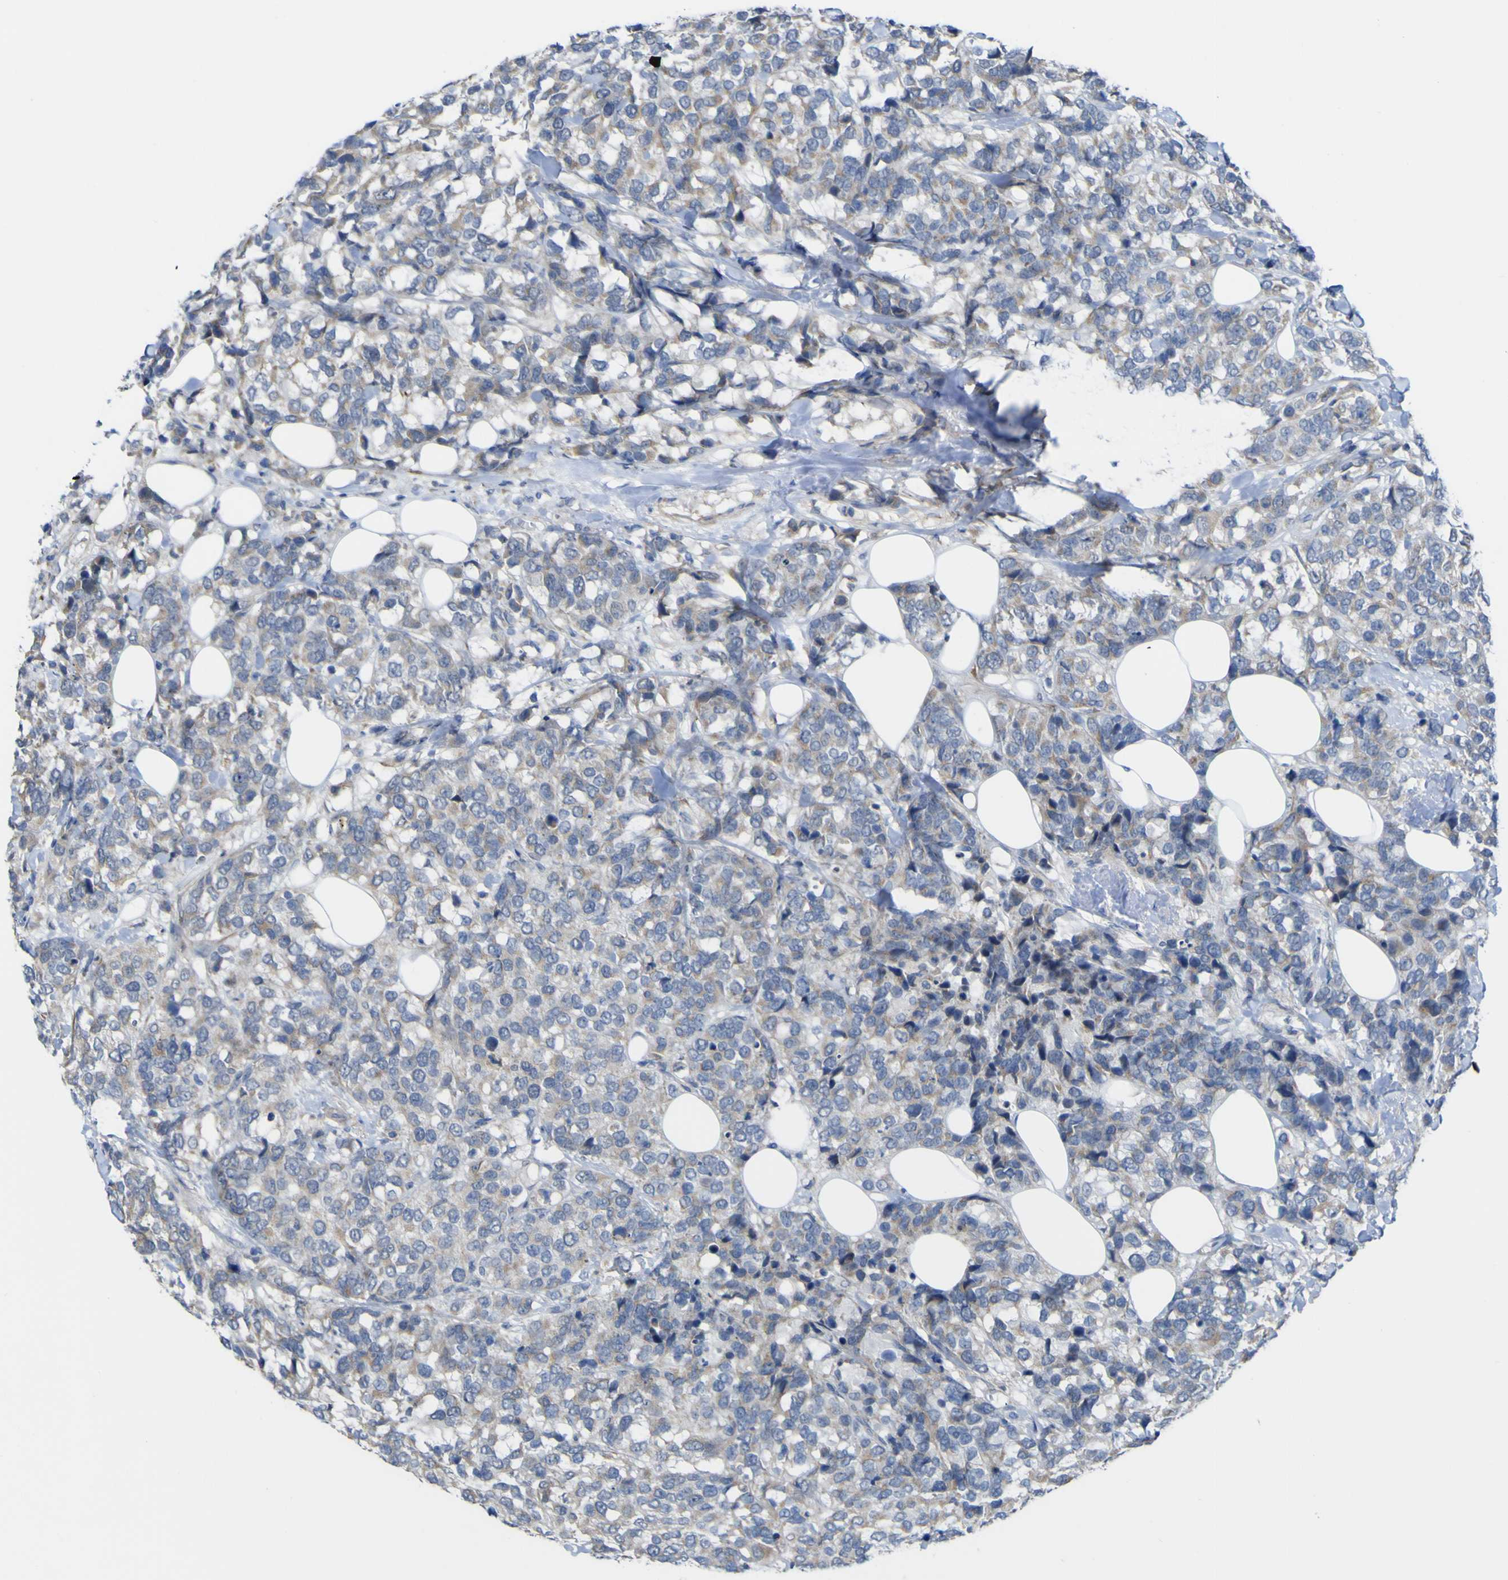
{"staining": {"intensity": "weak", "quantity": "25%-75%", "location": "cytoplasmic/membranous"}, "tissue": "breast cancer", "cell_type": "Tumor cells", "image_type": "cancer", "snomed": [{"axis": "morphology", "description": "Lobular carcinoma"}, {"axis": "topography", "description": "Breast"}], "caption": "Breast cancer stained with DAB immunohistochemistry demonstrates low levels of weak cytoplasmic/membranous staining in about 25%-75% of tumor cells. The staining was performed using DAB to visualize the protein expression in brown, while the nuclei were stained in blue with hematoxylin (Magnification: 20x).", "gene": "TNFRSF11A", "patient": {"sex": "female", "age": 59}}